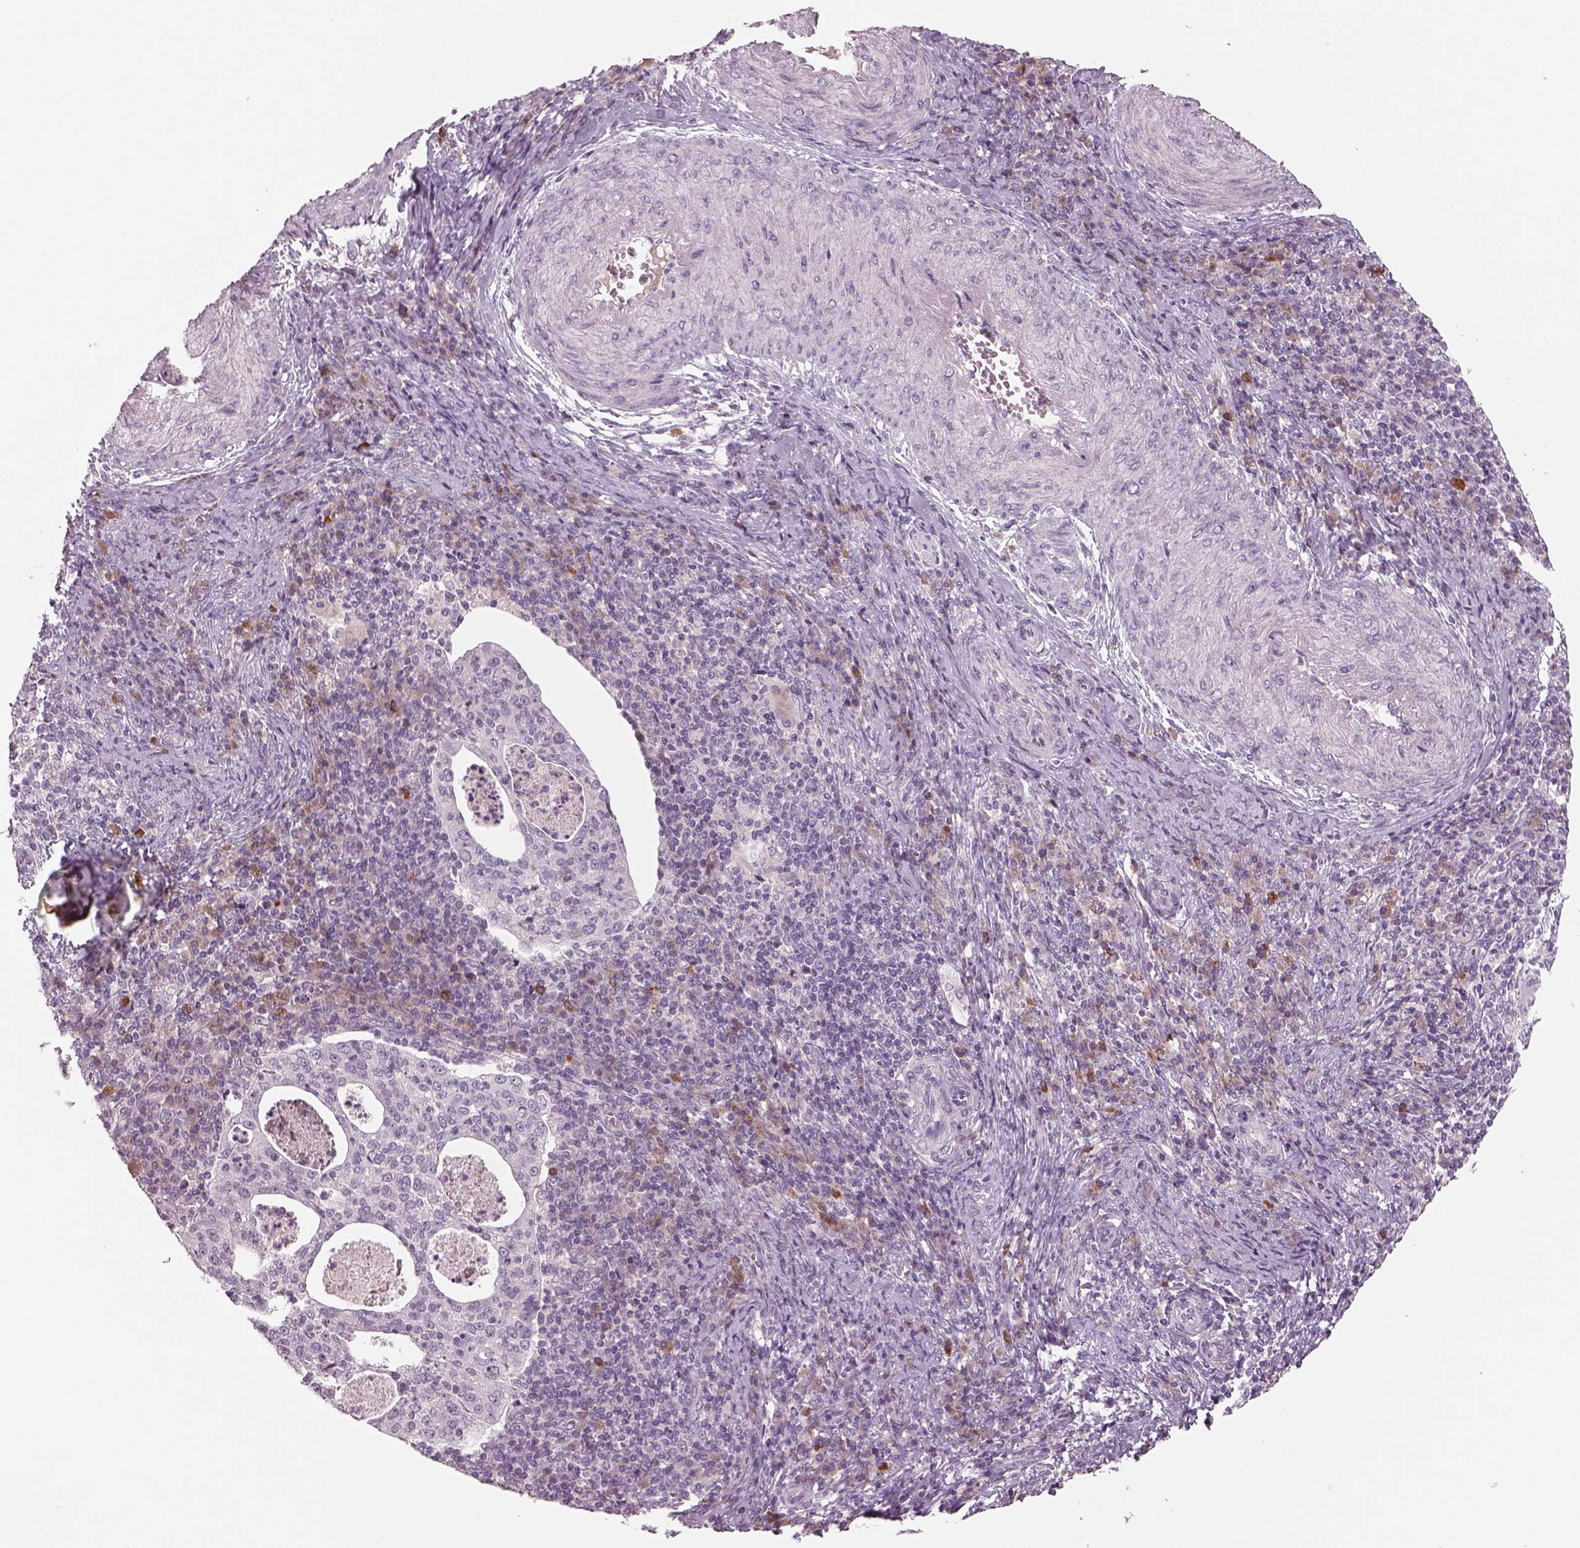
{"staining": {"intensity": "negative", "quantity": "none", "location": "none"}, "tissue": "cervical cancer", "cell_type": "Tumor cells", "image_type": "cancer", "snomed": [{"axis": "morphology", "description": "Squamous cell carcinoma, NOS"}, {"axis": "topography", "description": "Cervix"}], "caption": "Image shows no significant protein positivity in tumor cells of cervical cancer. (IHC, brightfield microscopy, high magnification).", "gene": "PENK", "patient": {"sex": "female", "age": 39}}